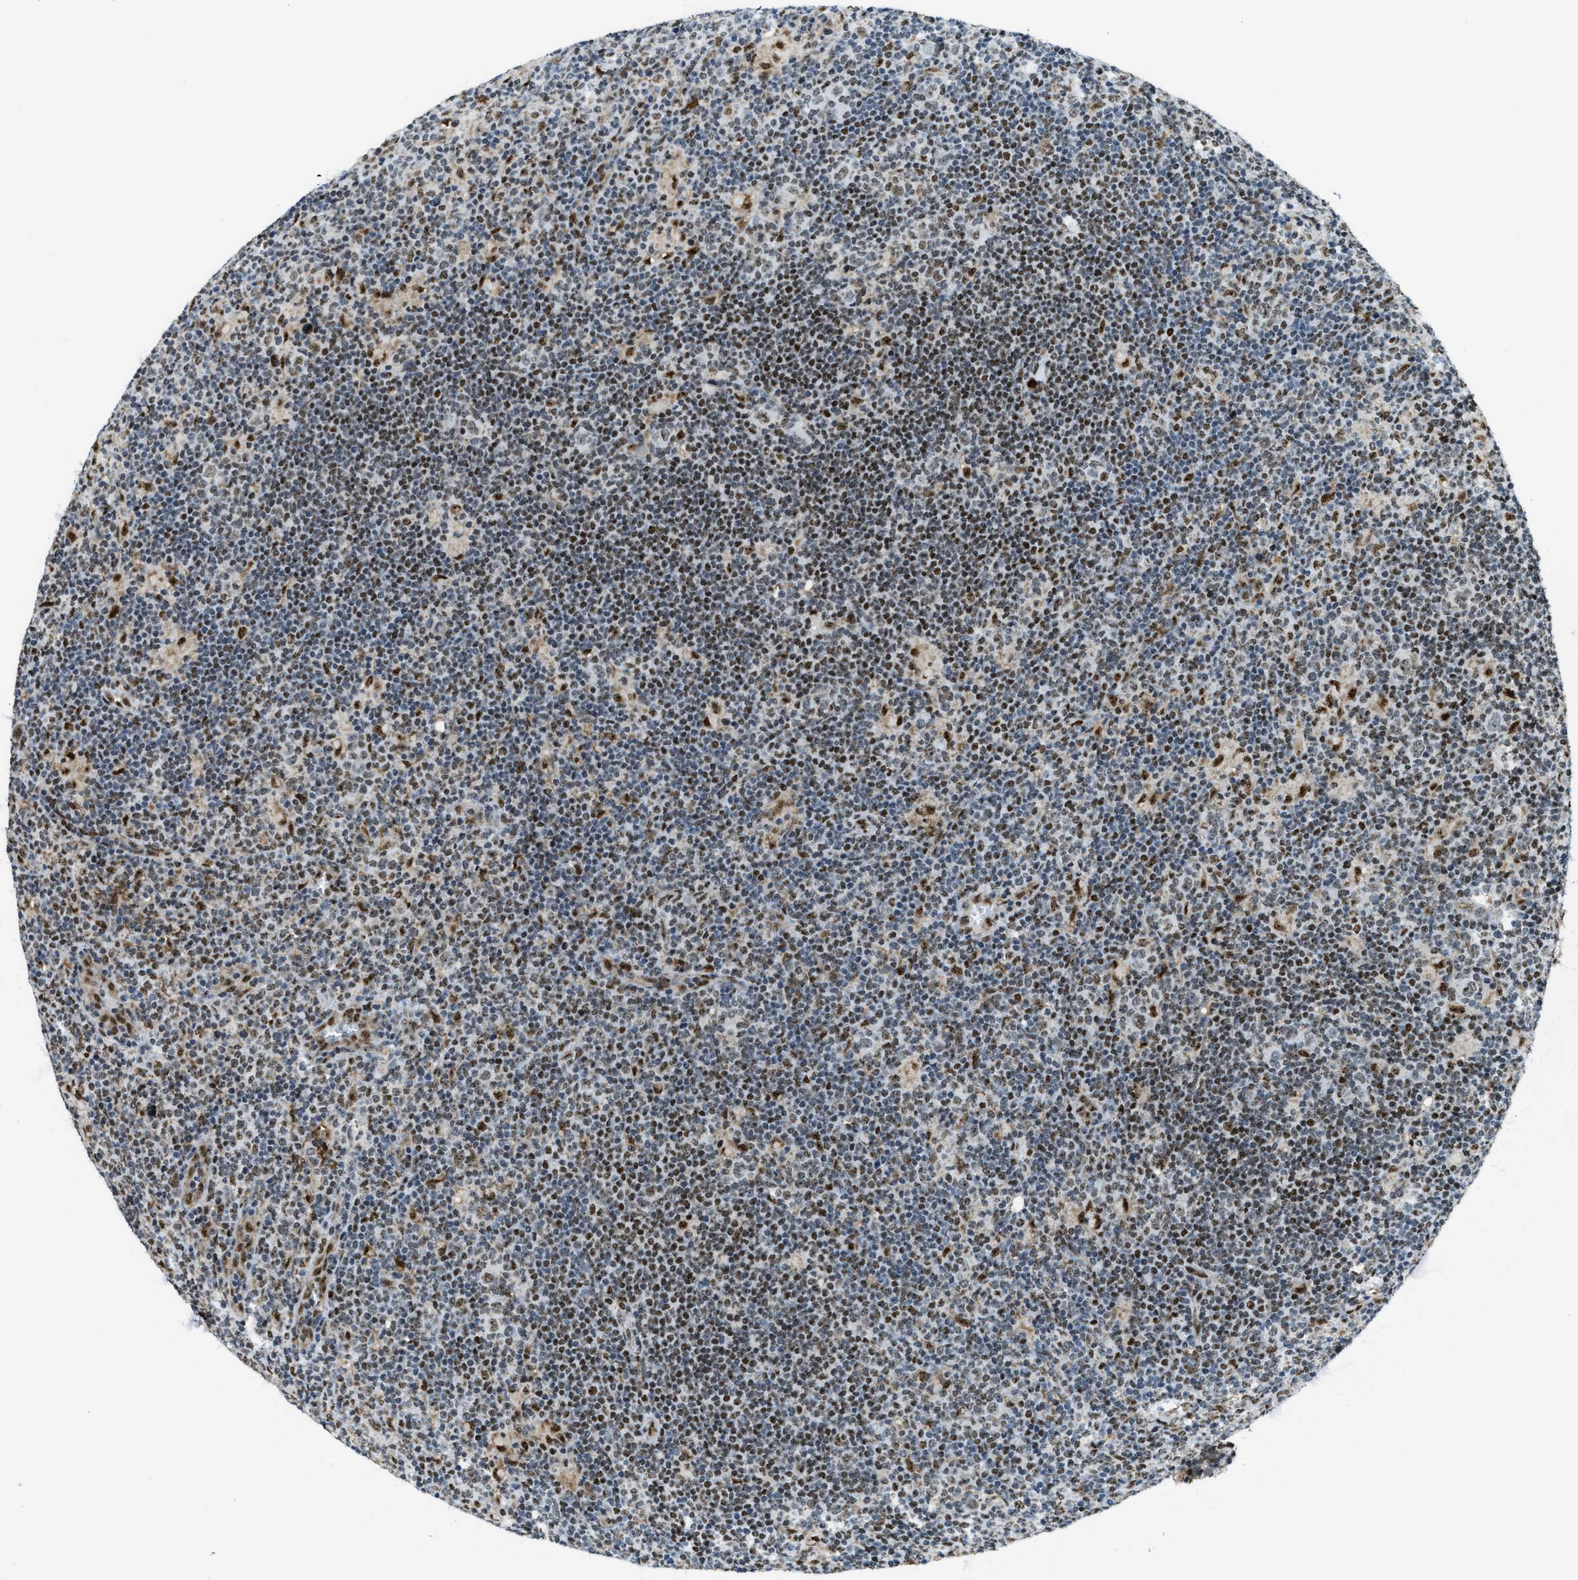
{"staining": {"intensity": "weak", "quantity": ">75%", "location": "nuclear"}, "tissue": "lymphoma", "cell_type": "Tumor cells", "image_type": "cancer", "snomed": [{"axis": "morphology", "description": "Hodgkin's disease, NOS"}, {"axis": "topography", "description": "Lymph node"}], "caption": "Immunohistochemistry (DAB) staining of lymphoma demonstrates weak nuclear protein positivity in about >75% of tumor cells.", "gene": "SP100", "patient": {"sex": "female", "age": 57}}